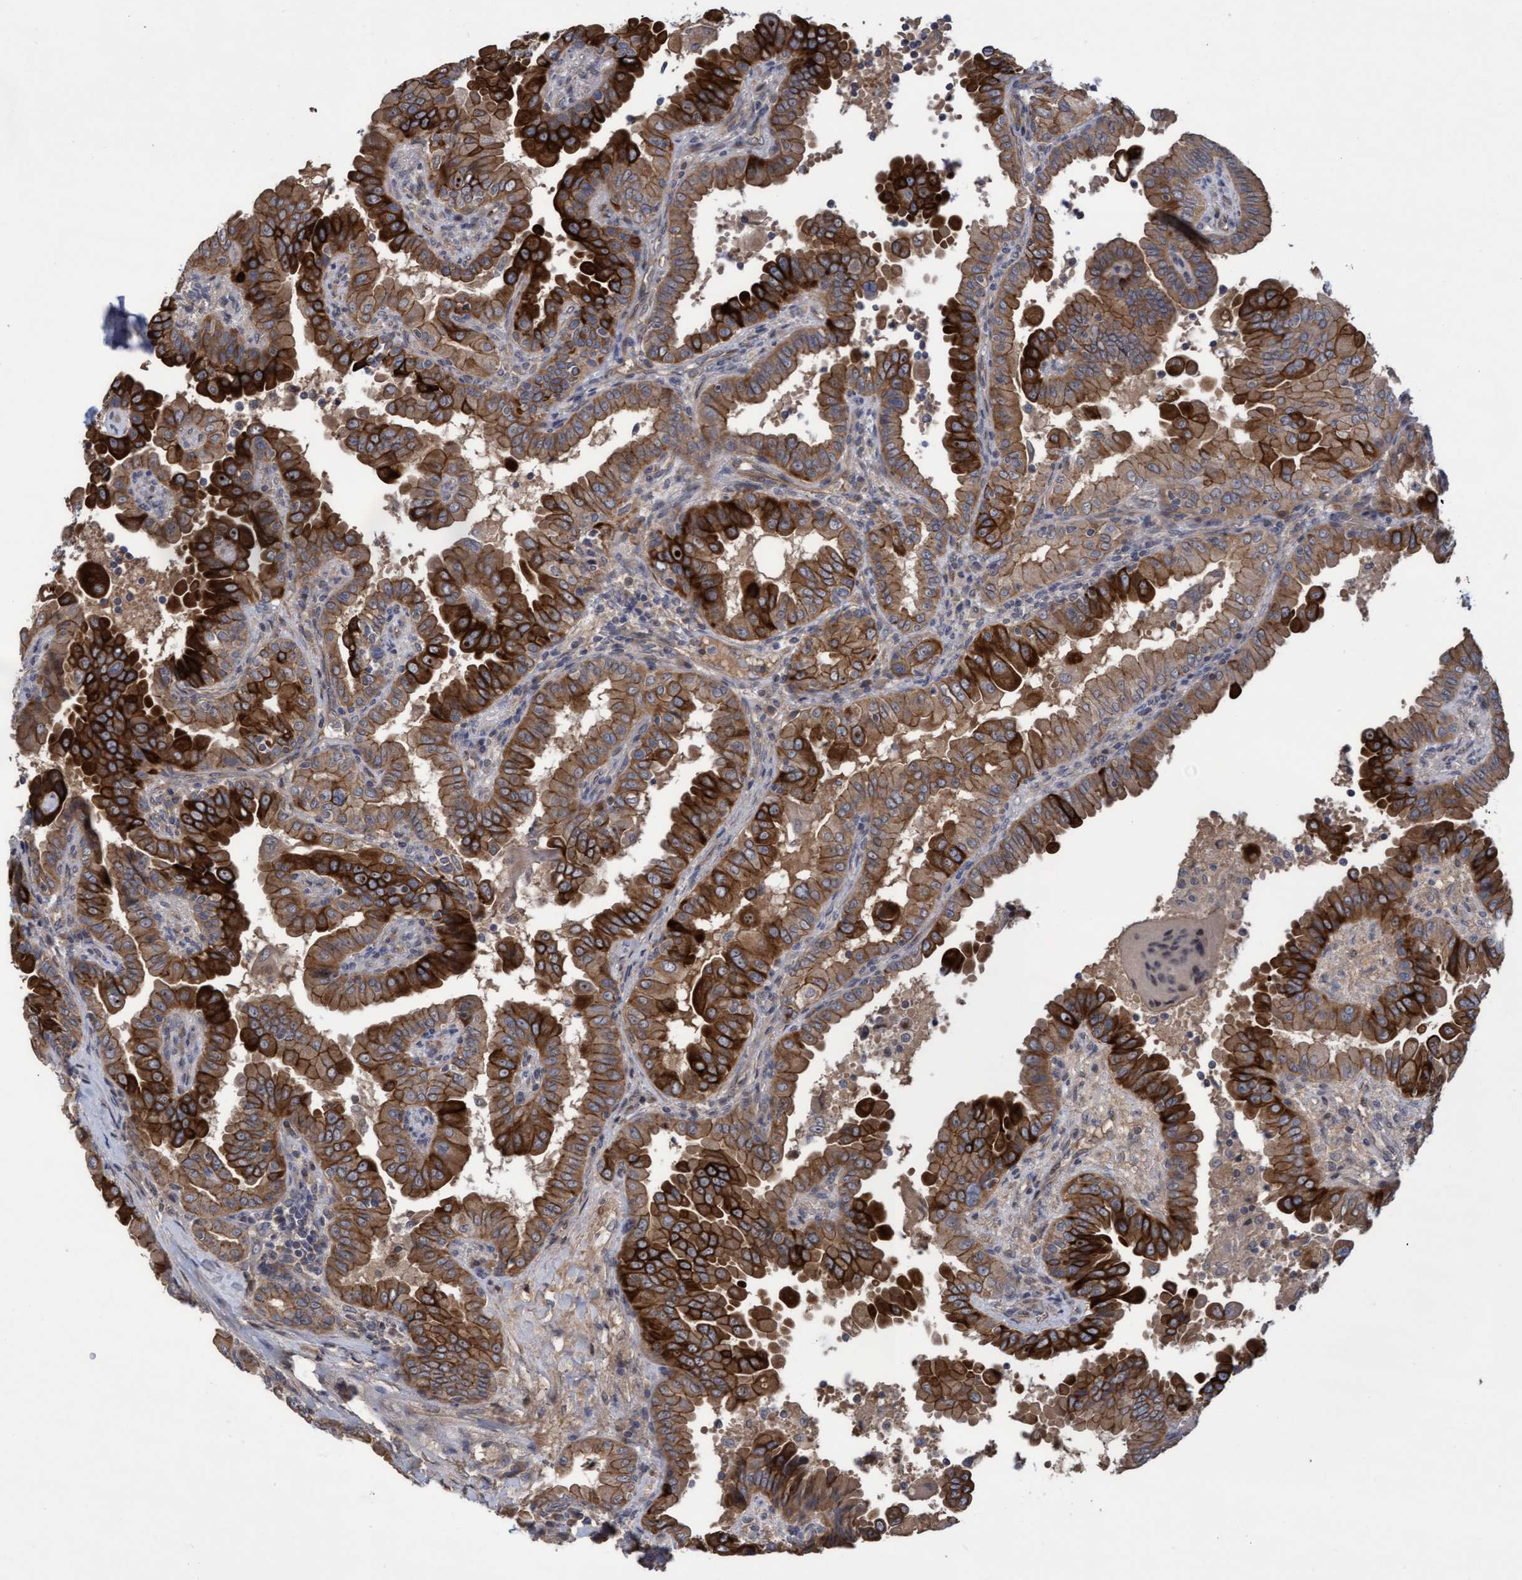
{"staining": {"intensity": "strong", "quantity": ">75%", "location": "cytoplasmic/membranous"}, "tissue": "thyroid cancer", "cell_type": "Tumor cells", "image_type": "cancer", "snomed": [{"axis": "morphology", "description": "Papillary adenocarcinoma, NOS"}, {"axis": "topography", "description": "Thyroid gland"}], "caption": "Protein expression analysis of thyroid papillary adenocarcinoma displays strong cytoplasmic/membranous staining in approximately >75% of tumor cells. Nuclei are stained in blue.", "gene": "COBL", "patient": {"sex": "male", "age": 33}}